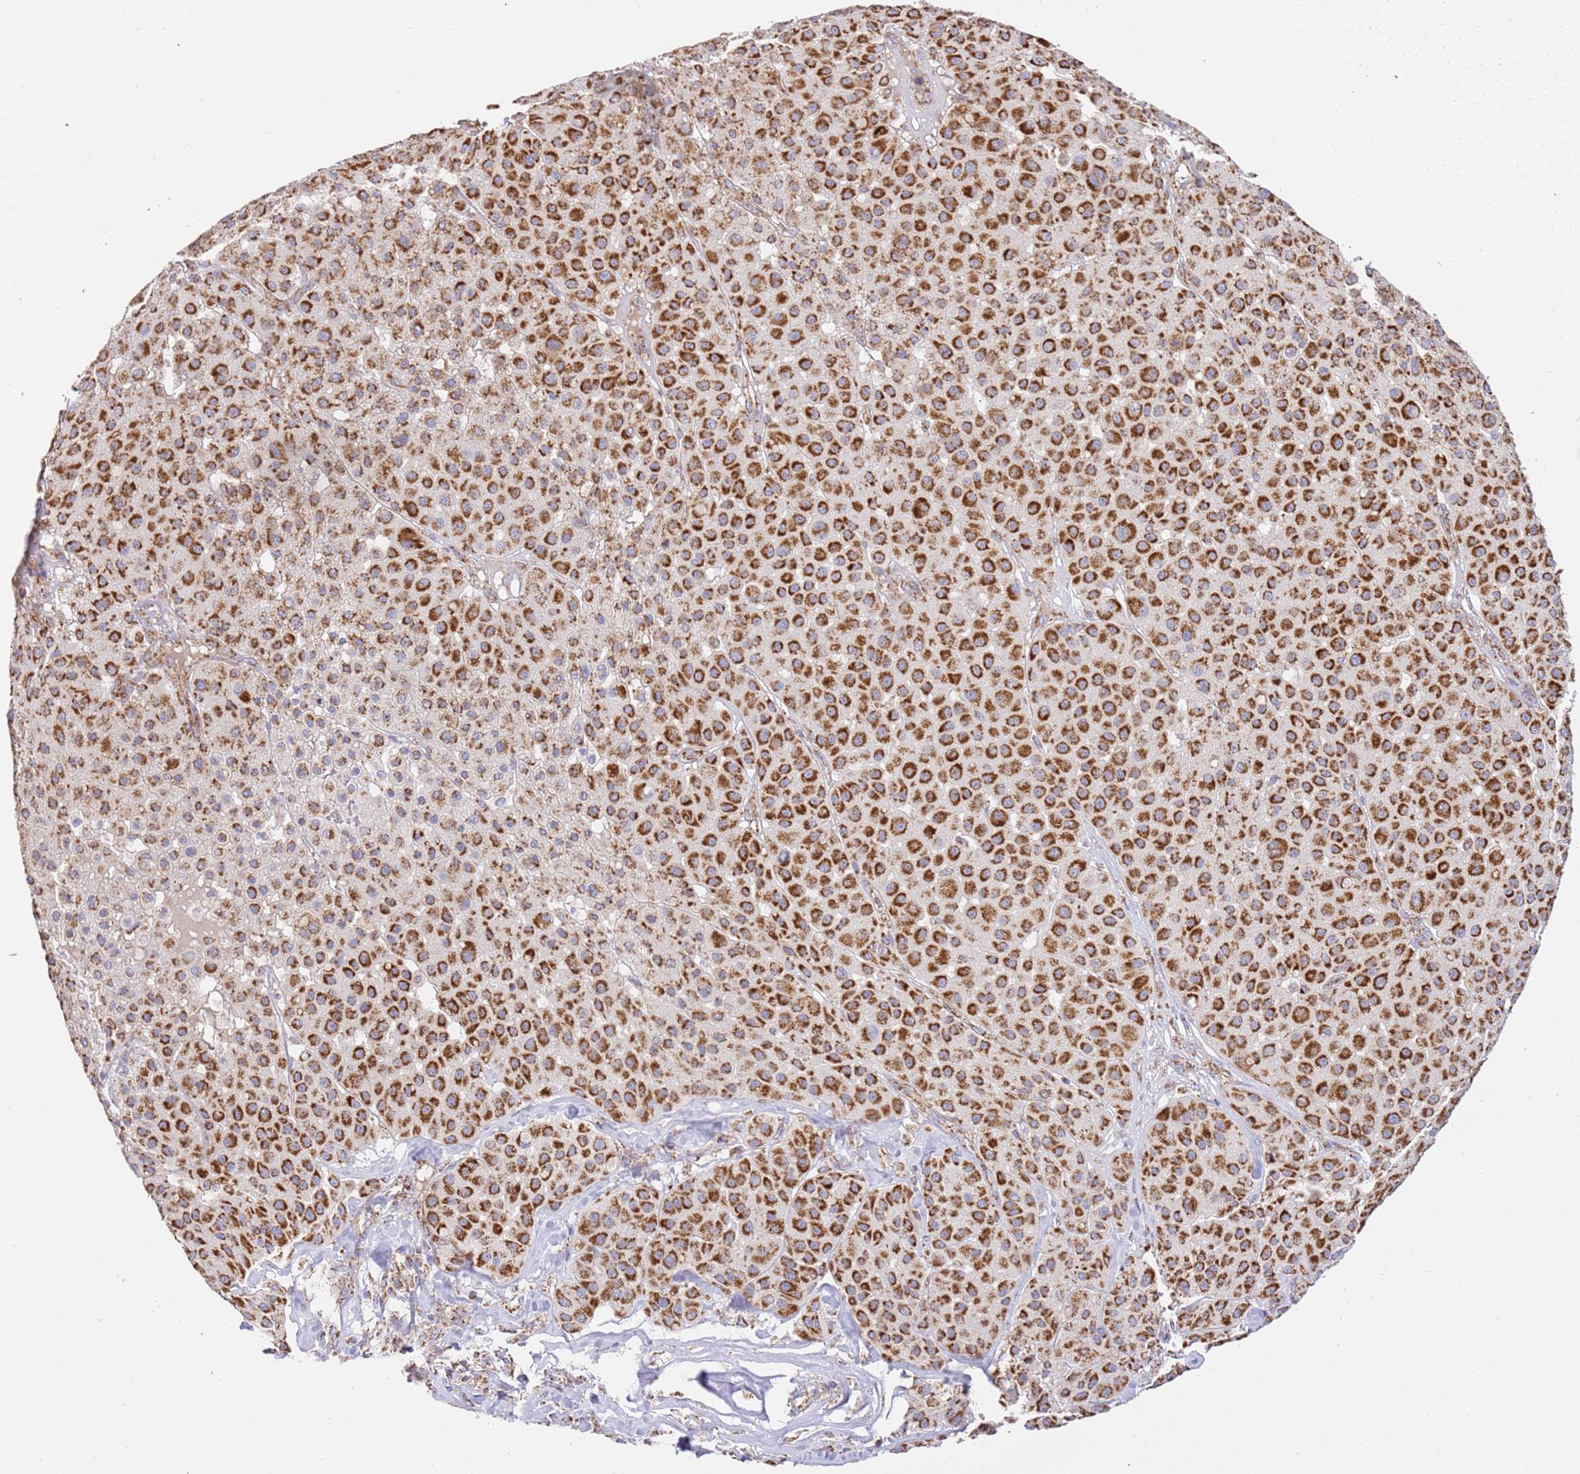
{"staining": {"intensity": "strong", "quantity": ">75%", "location": "cytoplasmic/membranous"}, "tissue": "melanoma", "cell_type": "Tumor cells", "image_type": "cancer", "snomed": [{"axis": "morphology", "description": "Malignant melanoma, Metastatic site"}, {"axis": "topography", "description": "Smooth muscle"}], "caption": "Melanoma stained with DAB (3,3'-diaminobenzidine) immunohistochemistry exhibits high levels of strong cytoplasmic/membranous expression in about >75% of tumor cells.", "gene": "ZBTB39", "patient": {"sex": "male", "age": 41}}